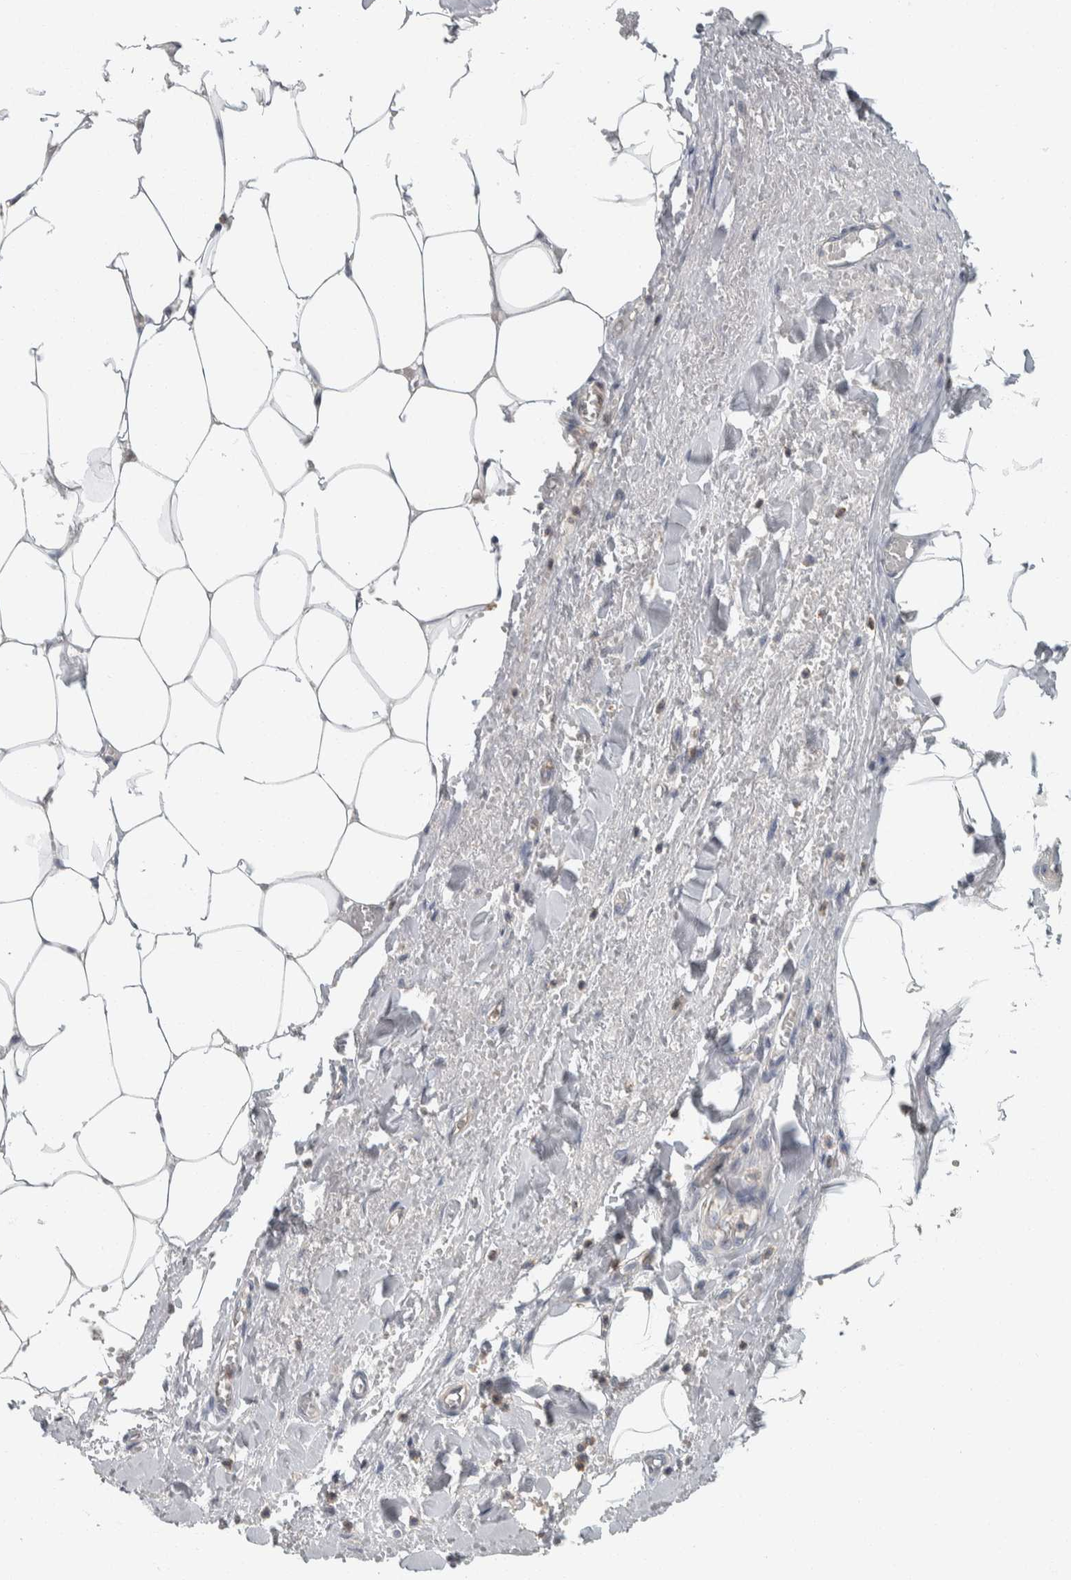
{"staining": {"intensity": "negative", "quantity": "none", "location": "none"}, "tissue": "adipose tissue", "cell_type": "Adipocytes", "image_type": "normal", "snomed": [{"axis": "morphology", "description": "Normal tissue, NOS"}, {"axis": "topography", "description": "Soft tissue"}, {"axis": "topography", "description": "Vascular tissue"}], "caption": "An immunohistochemistry (IHC) micrograph of benign adipose tissue is shown. There is no staining in adipocytes of adipose tissue.", "gene": "KCNJ3", "patient": {"sex": "female", "age": 35}}